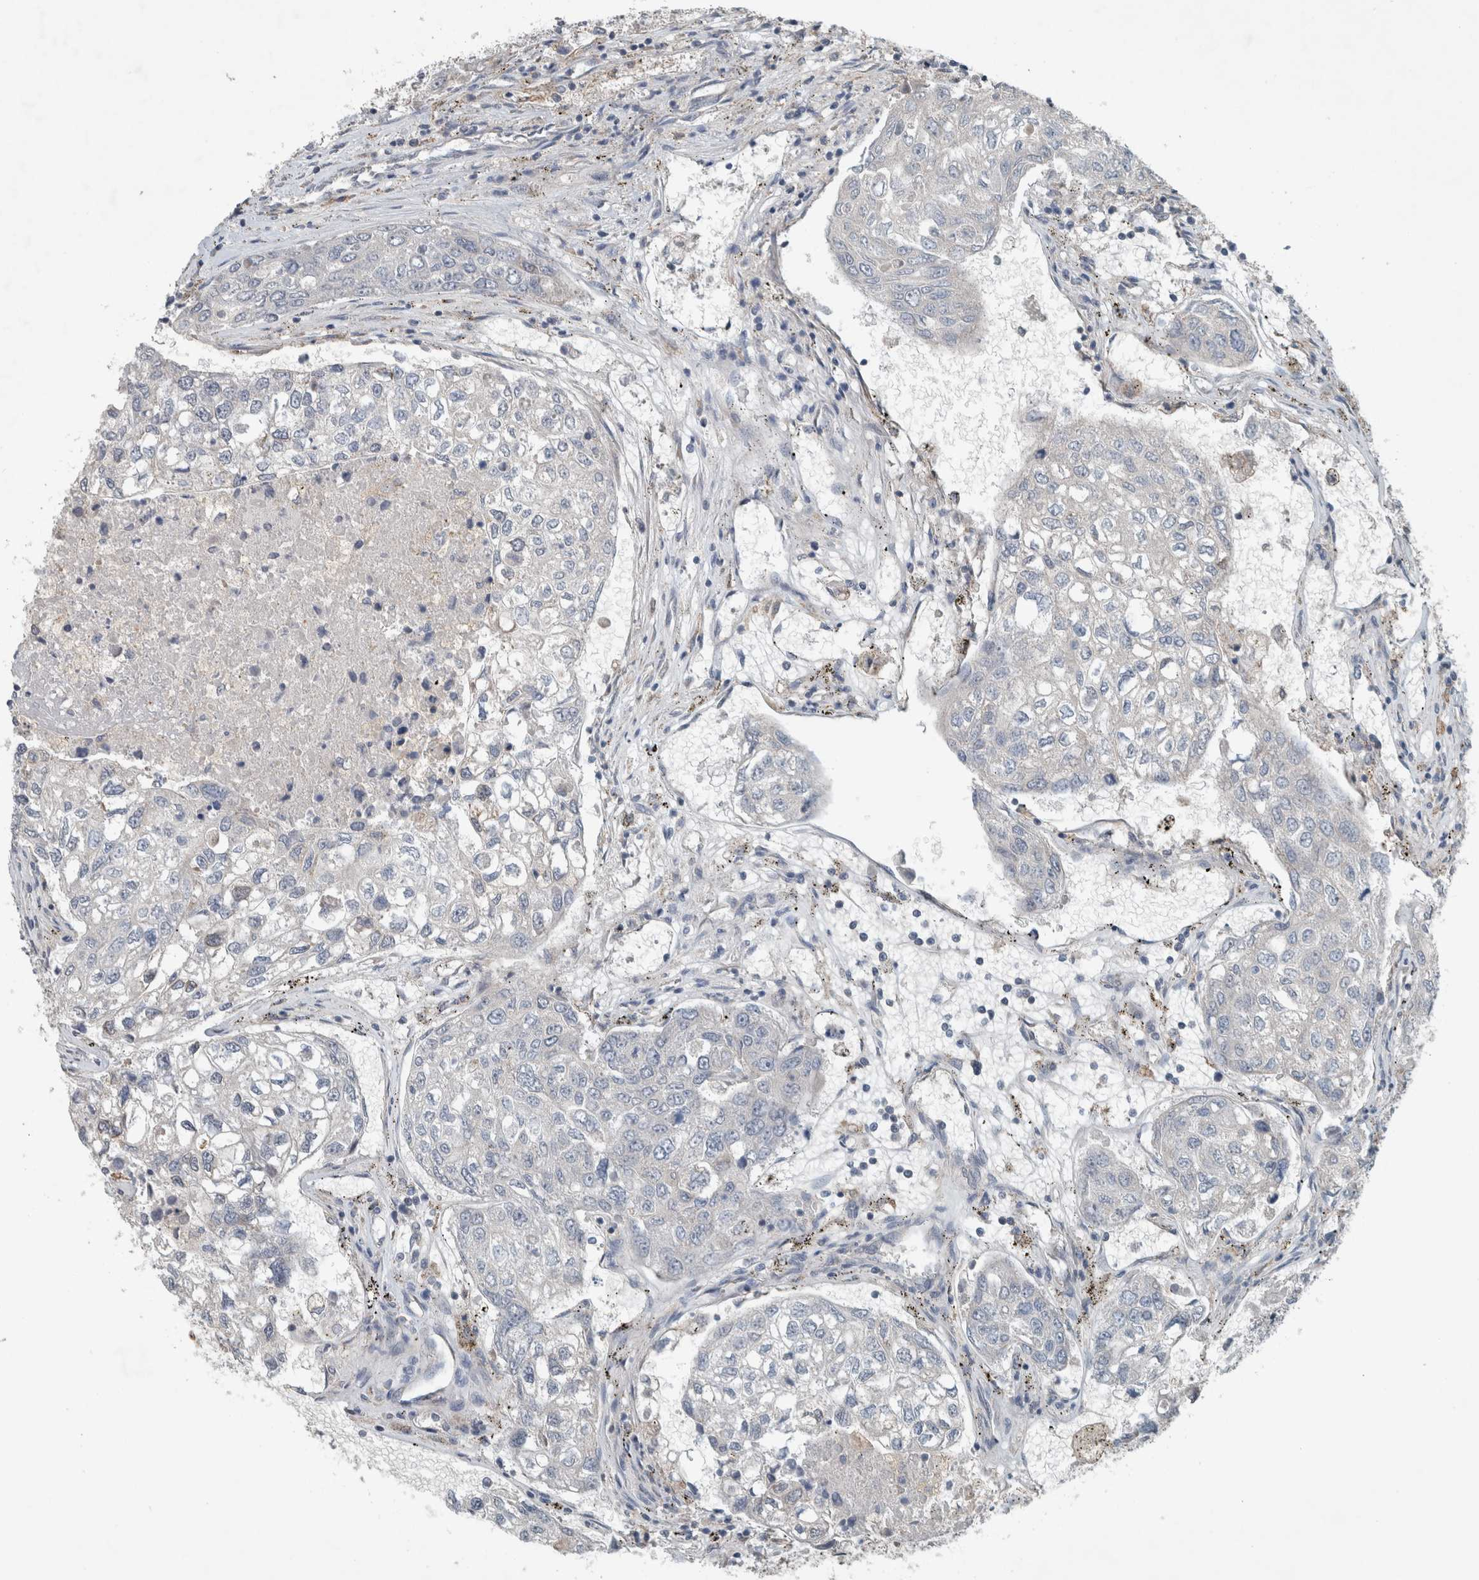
{"staining": {"intensity": "negative", "quantity": "none", "location": "none"}, "tissue": "urothelial cancer", "cell_type": "Tumor cells", "image_type": "cancer", "snomed": [{"axis": "morphology", "description": "Urothelial carcinoma, High grade"}, {"axis": "topography", "description": "Lymph node"}, {"axis": "topography", "description": "Urinary bladder"}], "caption": "The histopathology image reveals no significant positivity in tumor cells of high-grade urothelial carcinoma.", "gene": "JADE2", "patient": {"sex": "male", "age": 51}}